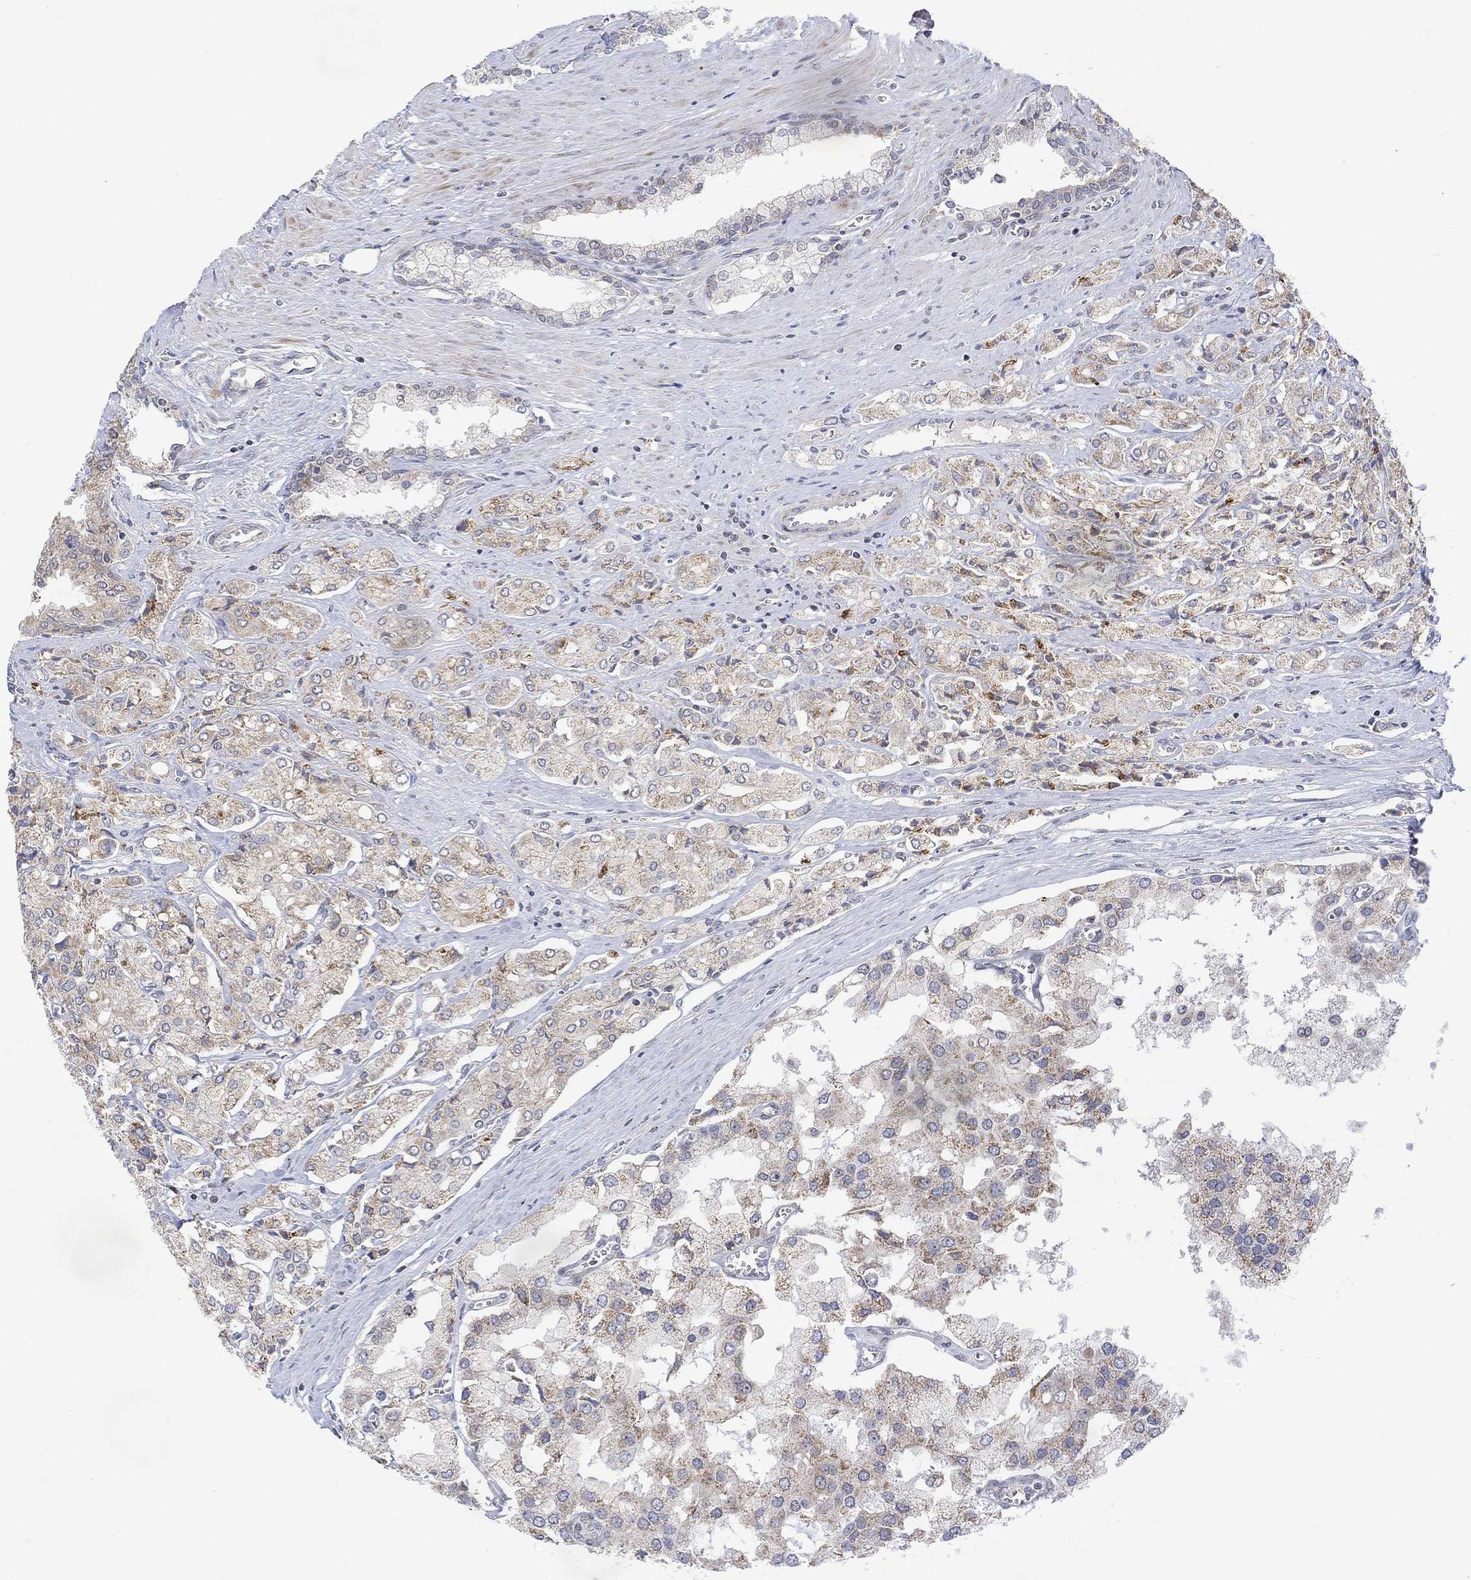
{"staining": {"intensity": "strong", "quantity": "<25%", "location": "cytoplasmic/membranous"}, "tissue": "prostate cancer", "cell_type": "Tumor cells", "image_type": "cancer", "snomed": [{"axis": "morphology", "description": "Adenocarcinoma, NOS"}, {"axis": "topography", "description": "Prostate and seminal vesicle, NOS"}, {"axis": "topography", "description": "Prostate"}], "caption": "This image displays immunohistochemistry (IHC) staining of human prostate adenocarcinoma, with medium strong cytoplasmic/membranous positivity in approximately <25% of tumor cells.", "gene": "SLC48A1", "patient": {"sex": "male", "age": 67}}